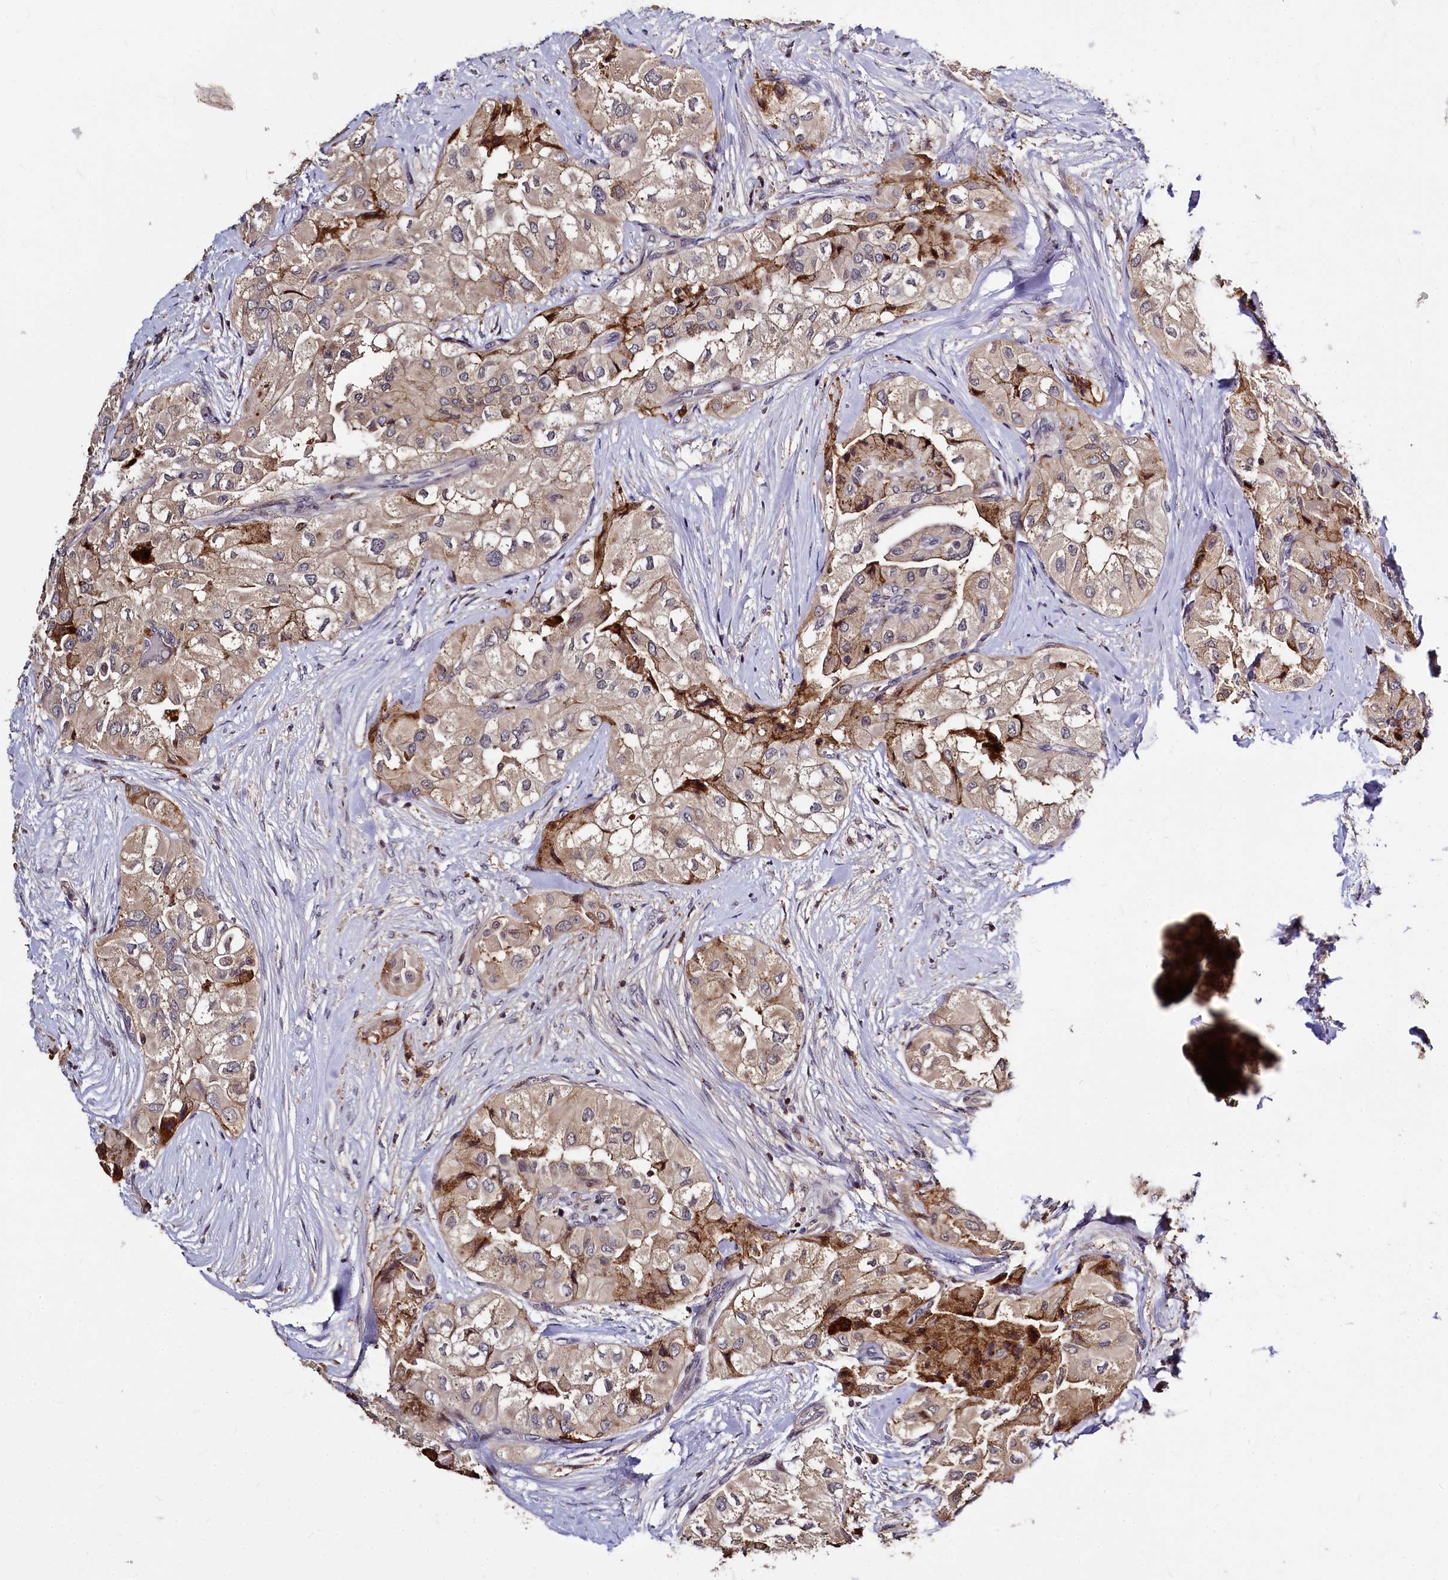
{"staining": {"intensity": "moderate", "quantity": "<25%", "location": "cytoplasmic/membranous"}, "tissue": "thyroid cancer", "cell_type": "Tumor cells", "image_type": "cancer", "snomed": [{"axis": "morphology", "description": "Papillary adenocarcinoma, NOS"}, {"axis": "topography", "description": "Thyroid gland"}], "caption": "The photomicrograph demonstrates a brown stain indicating the presence of a protein in the cytoplasmic/membranous of tumor cells in papillary adenocarcinoma (thyroid). The protein is shown in brown color, while the nuclei are stained blue.", "gene": "ATG101", "patient": {"sex": "female", "age": 59}}